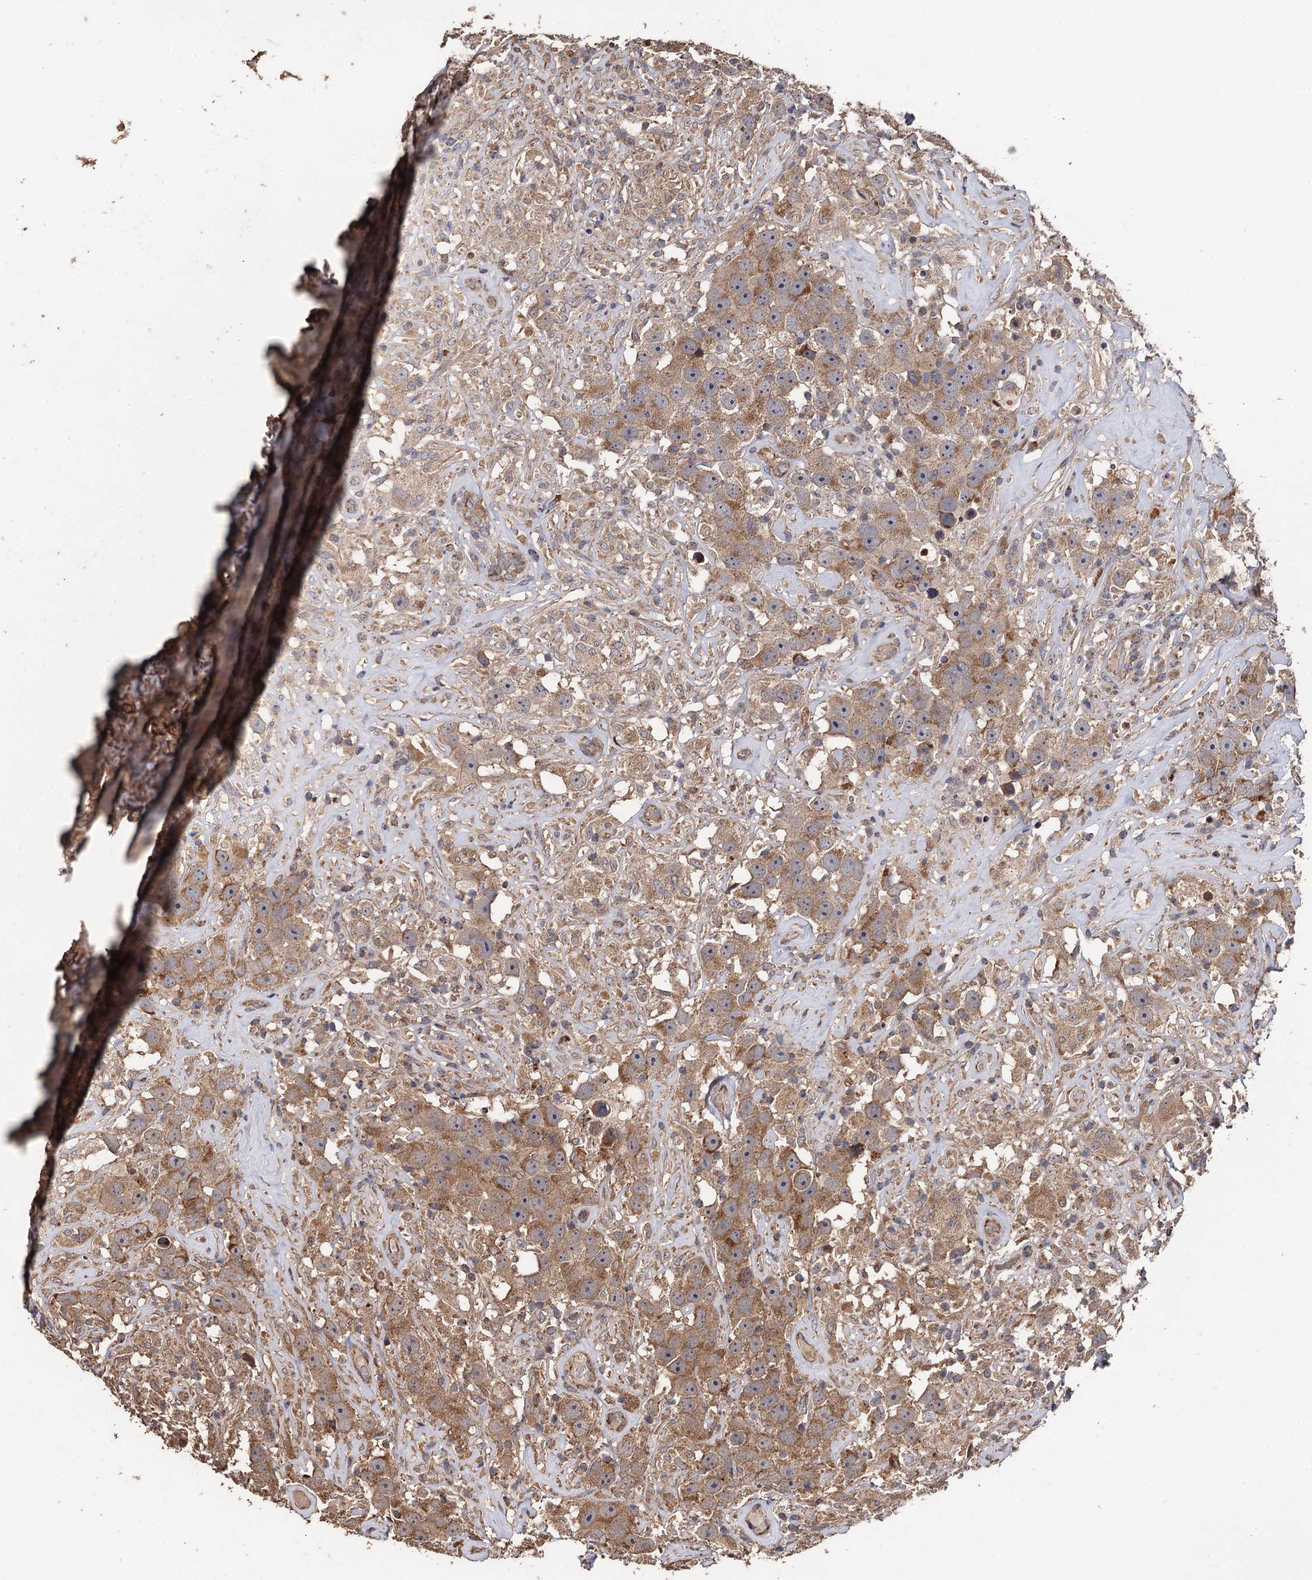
{"staining": {"intensity": "moderate", "quantity": ">75%", "location": "cytoplasmic/membranous"}, "tissue": "testis cancer", "cell_type": "Tumor cells", "image_type": "cancer", "snomed": [{"axis": "morphology", "description": "Seminoma, NOS"}, {"axis": "topography", "description": "Testis"}], "caption": "IHC photomicrograph of neoplastic tissue: human testis cancer (seminoma) stained using immunohistochemistry reveals medium levels of moderate protein expression localized specifically in the cytoplasmic/membranous of tumor cells, appearing as a cytoplasmic/membranous brown color.", "gene": "PPTC7", "patient": {"sex": "male", "age": 49}}